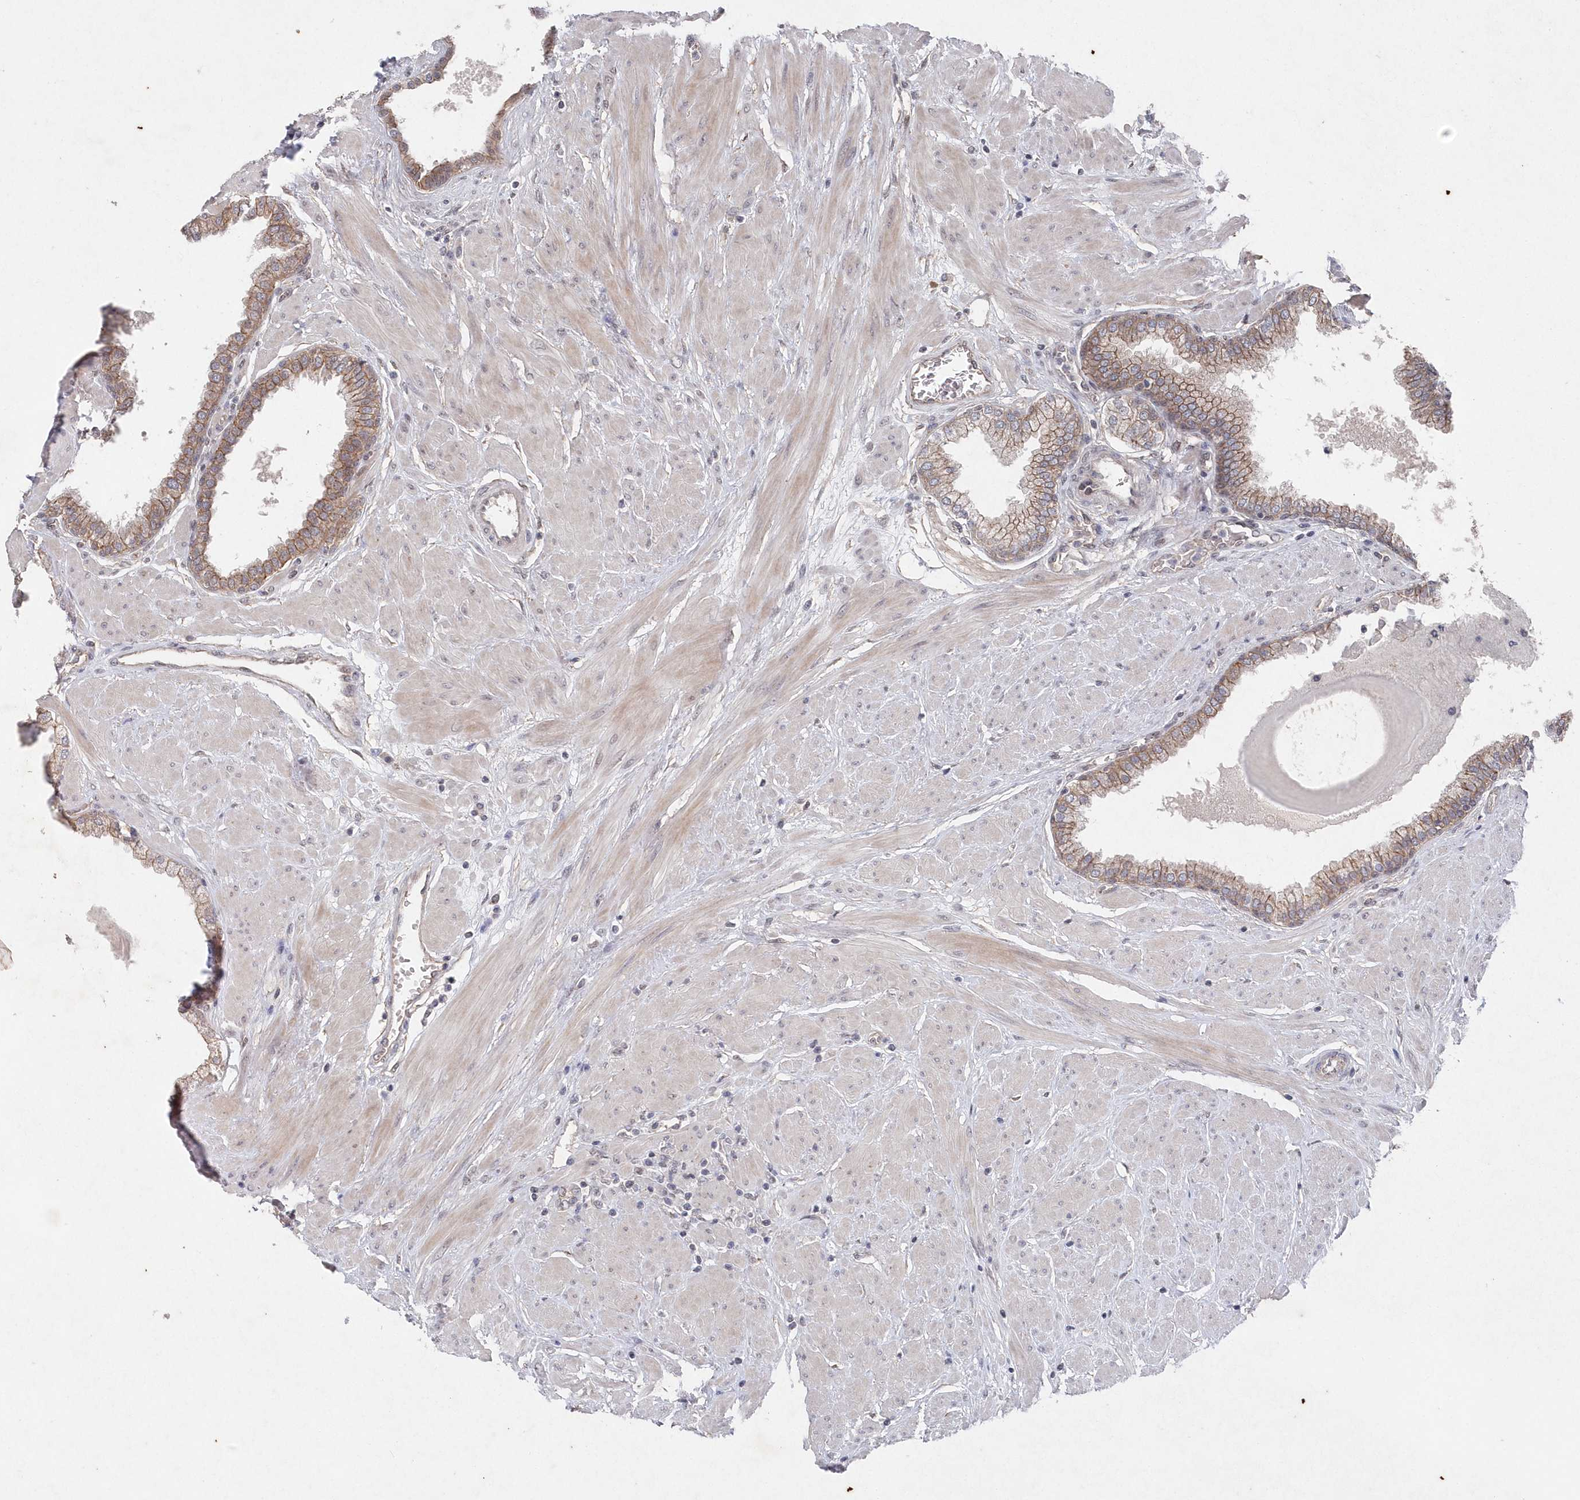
{"staining": {"intensity": "moderate", "quantity": ">75%", "location": "cytoplasmic/membranous"}, "tissue": "prostate", "cell_type": "Glandular cells", "image_type": "normal", "snomed": [{"axis": "morphology", "description": "Normal tissue, NOS"}, {"axis": "topography", "description": "Prostate"}], "caption": "Immunohistochemical staining of unremarkable prostate demonstrates medium levels of moderate cytoplasmic/membranous positivity in about >75% of glandular cells.", "gene": "VSIG2", "patient": {"sex": "male", "age": 51}}